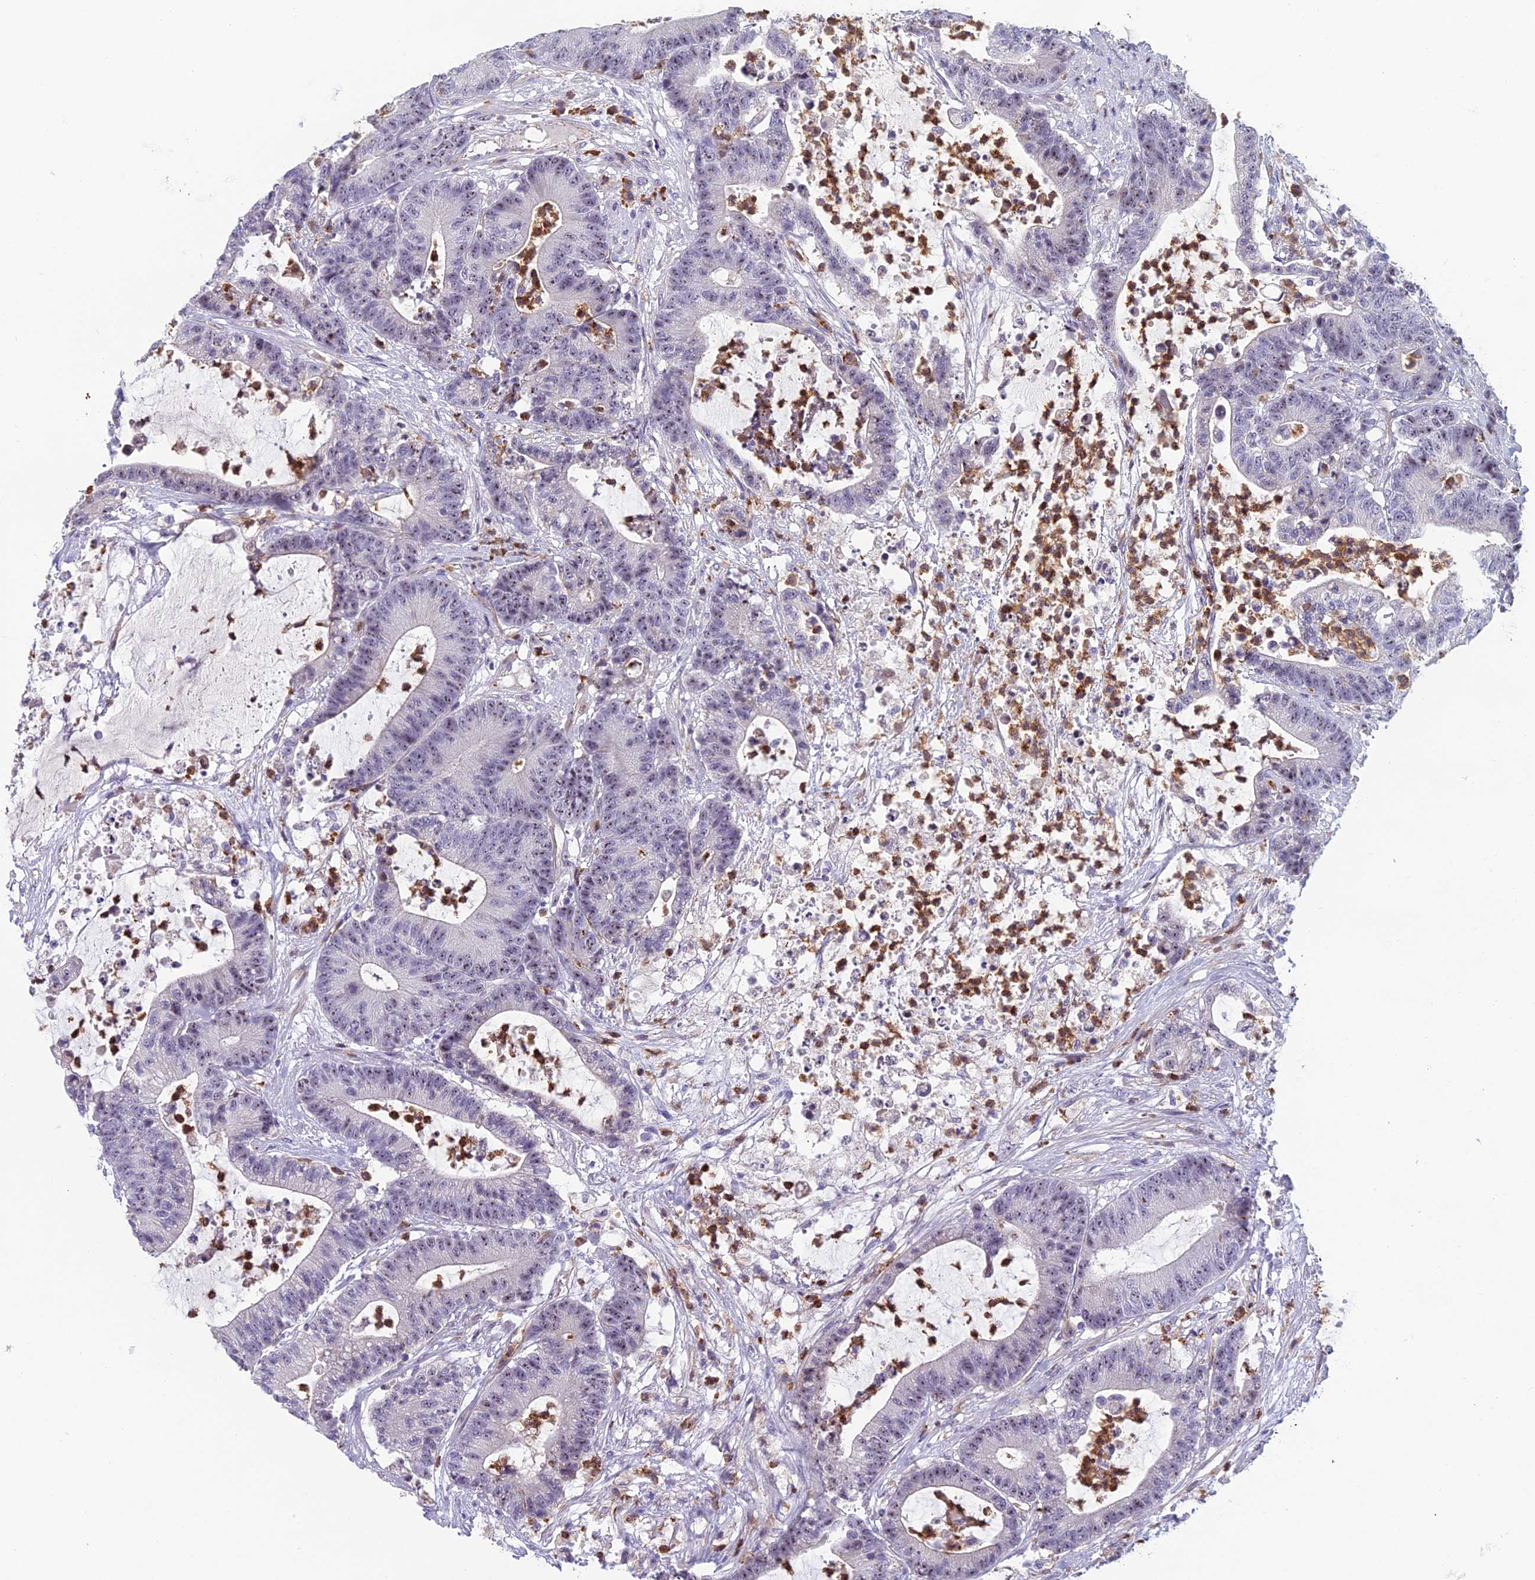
{"staining": {"intensity": "weak", "quantity": "25%-75%", "location": "nuclear"}, "tissue": "colorectal cancer", "cell_type": "Tumor cells", "image_type": "cancer", "snomed": [{"axis": "morphology", "description": "Adenocarcinoma, NOS"}, {"axis": "topography", "description": "Colon"}], "caption": "Immunohistochemical staining of human colorectal cancer (adenocarcinoma) demonstrates weak nuclear protein expression in about 25%-75% of tumor cells.", "gene": "NOC2L", "patient": {"sex": "female", "age": 84}}